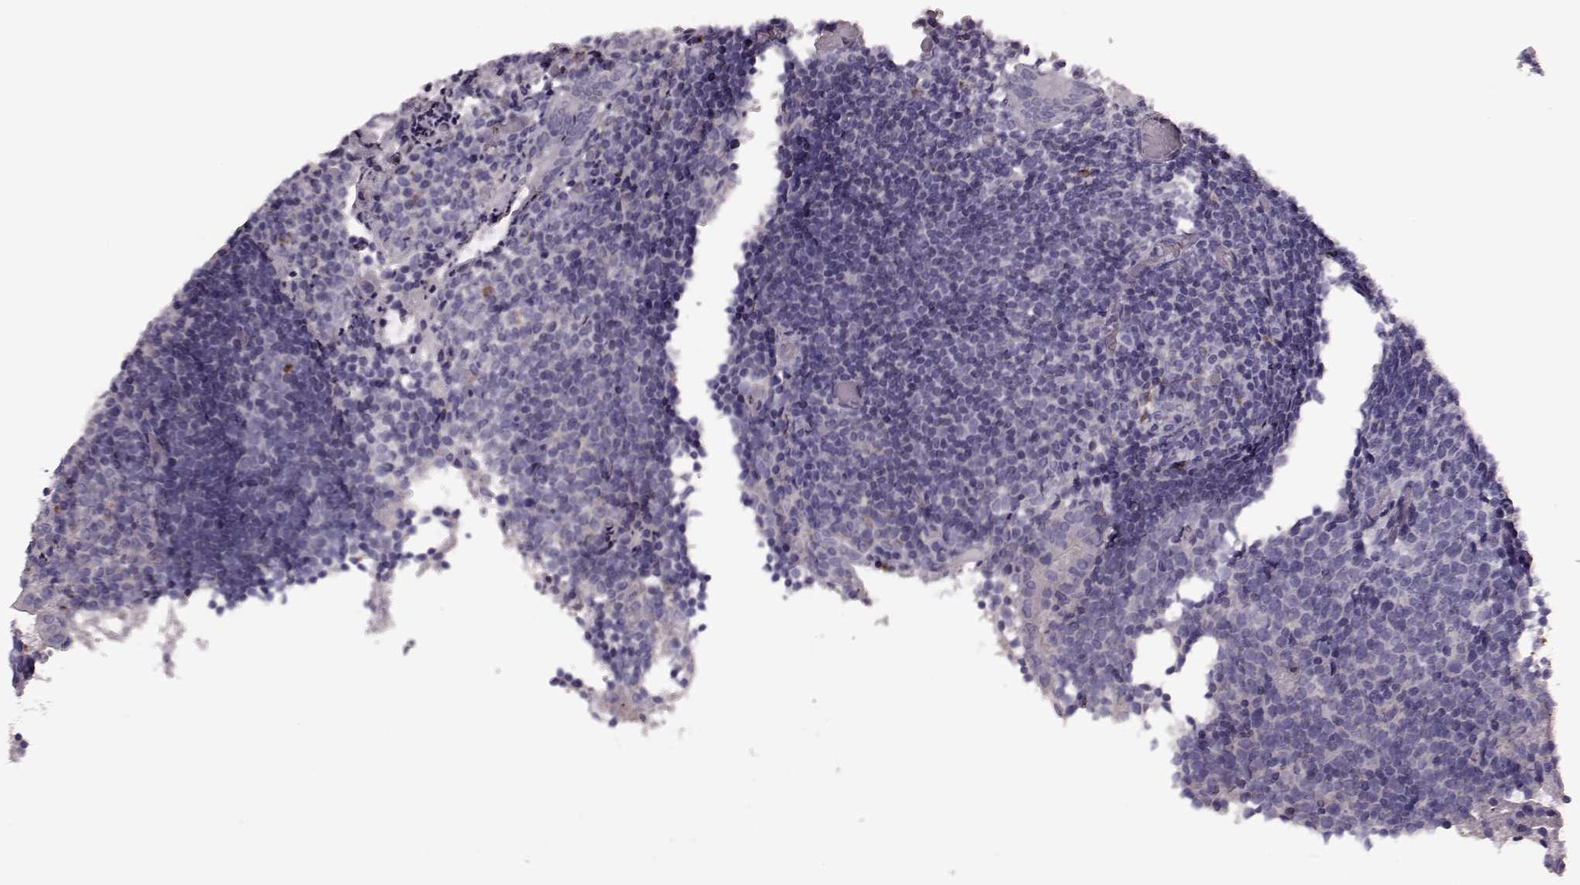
{"staining": {"intensity": "negative", "quantity": "none", "location": "none"}, "tissue": "appendix", "cell_type": "Glandular cells", "image_type": "normal", "snomed": [{"axis": "morphology", "description": "Normal tissue, NOS"}, {"axis": "topography", "description": "Appendix"}], "caption": "IHC histopathology image of unremarkable appendix stained for a protein (brown), which shows no positivity in glandular cells.", "gene": "SNTG1", "patient": {"sex": "female", "age": 32}}